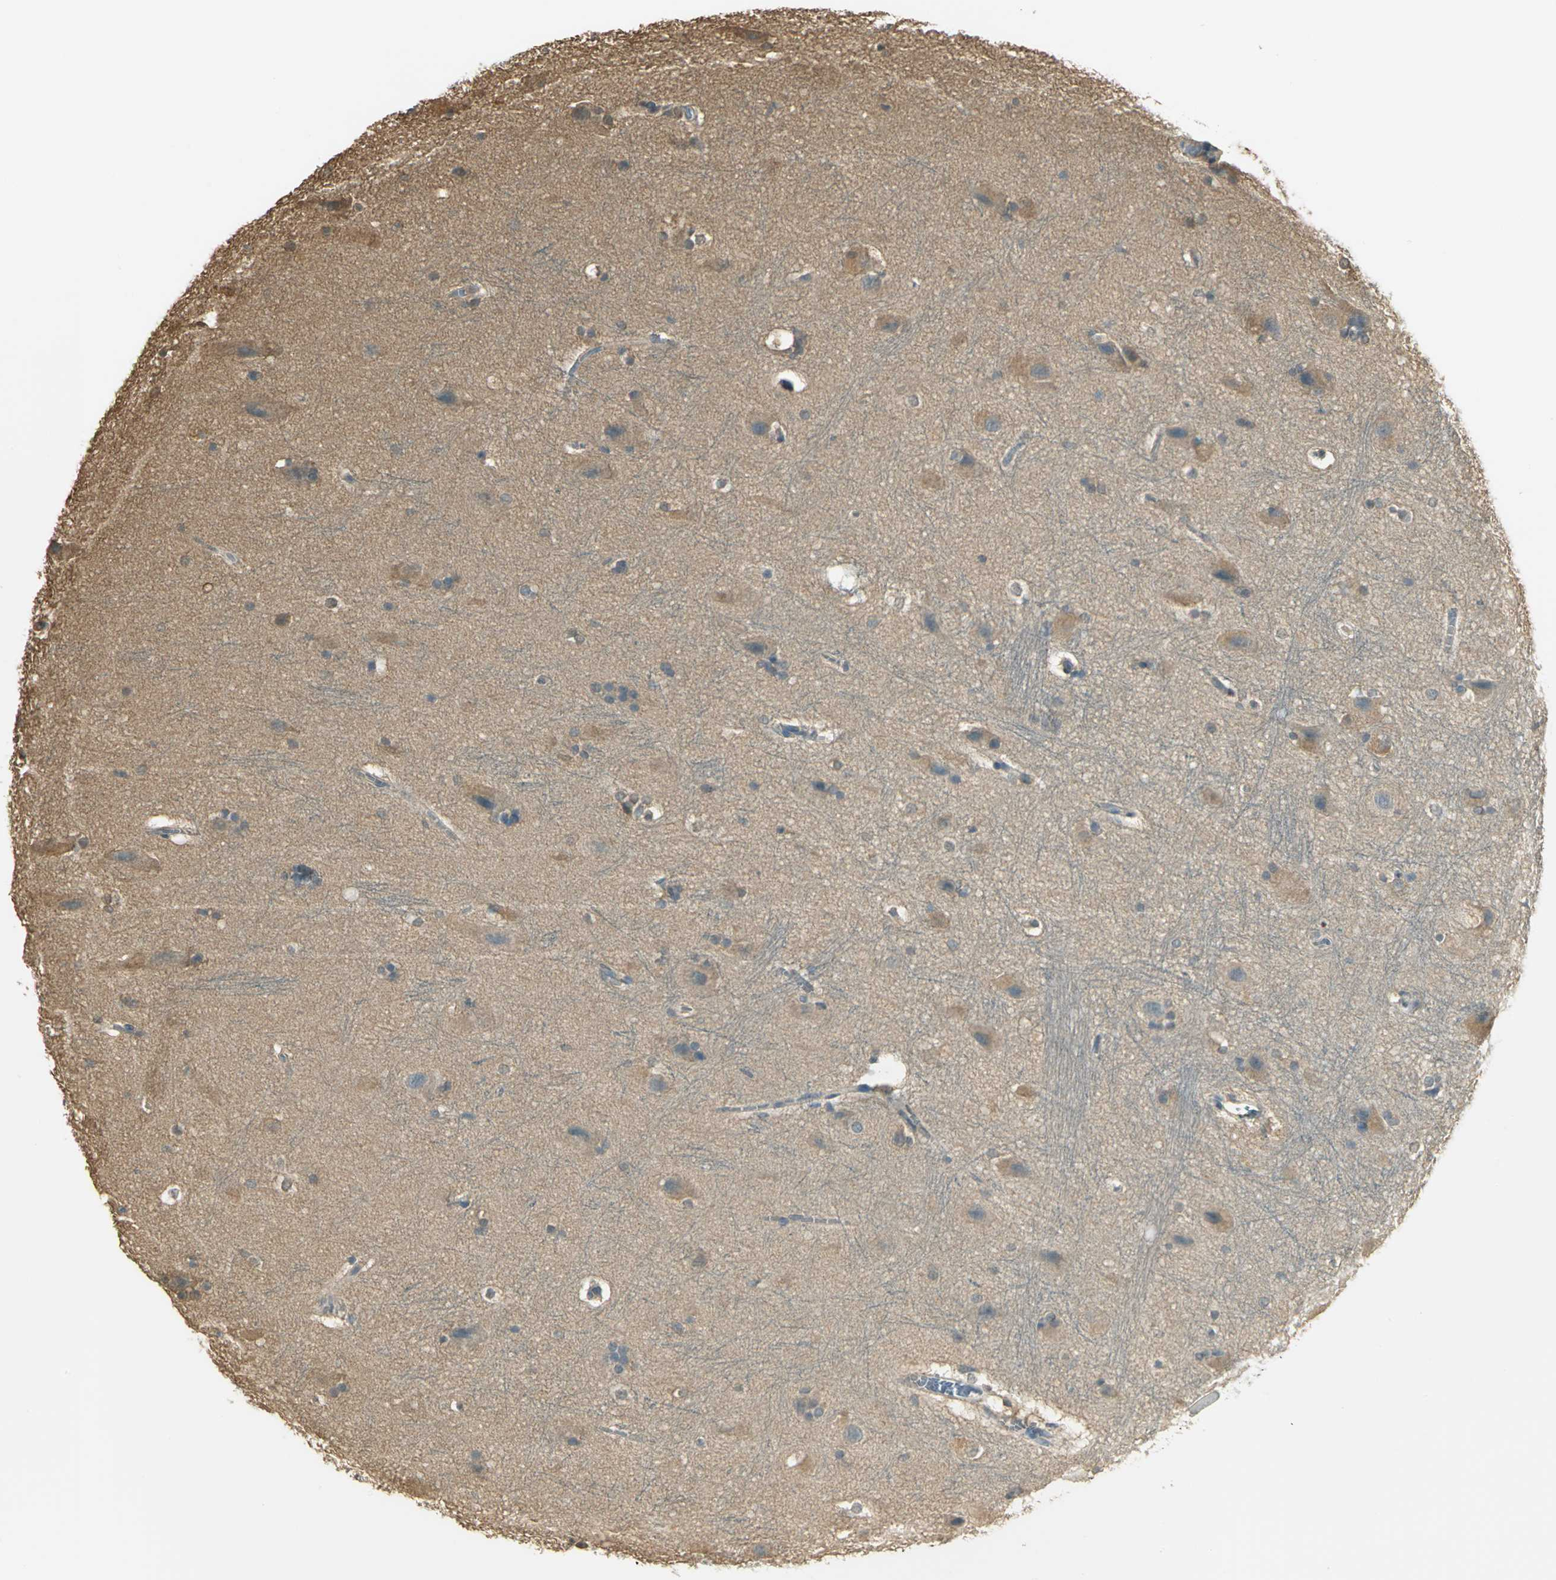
{"staining": {"intensity": "weak", "quantity": ">75%", "location": "cytoplasmic/membranous"}, "tissue": "hippocampus", "cell_type": "Glial cells", "image_type": "normal", "snomed": [{"axis": "morphology", "description": "Normal tissue, NOS"}, {"axis": "topography", "description": "Hippocampus"}], "caption": "Protein expression by immunohistochemistry (IHC) shows weak cytoplasmic/membranous staining in approximately >75% of glial cells in normal hippocampus. (DAB (3,3'-diaminobenzidine) IHC, brown staining for protein, blue staining for nuclei).", "gene": "PARK7", "patient": {"sex": "female", "age": 19}}